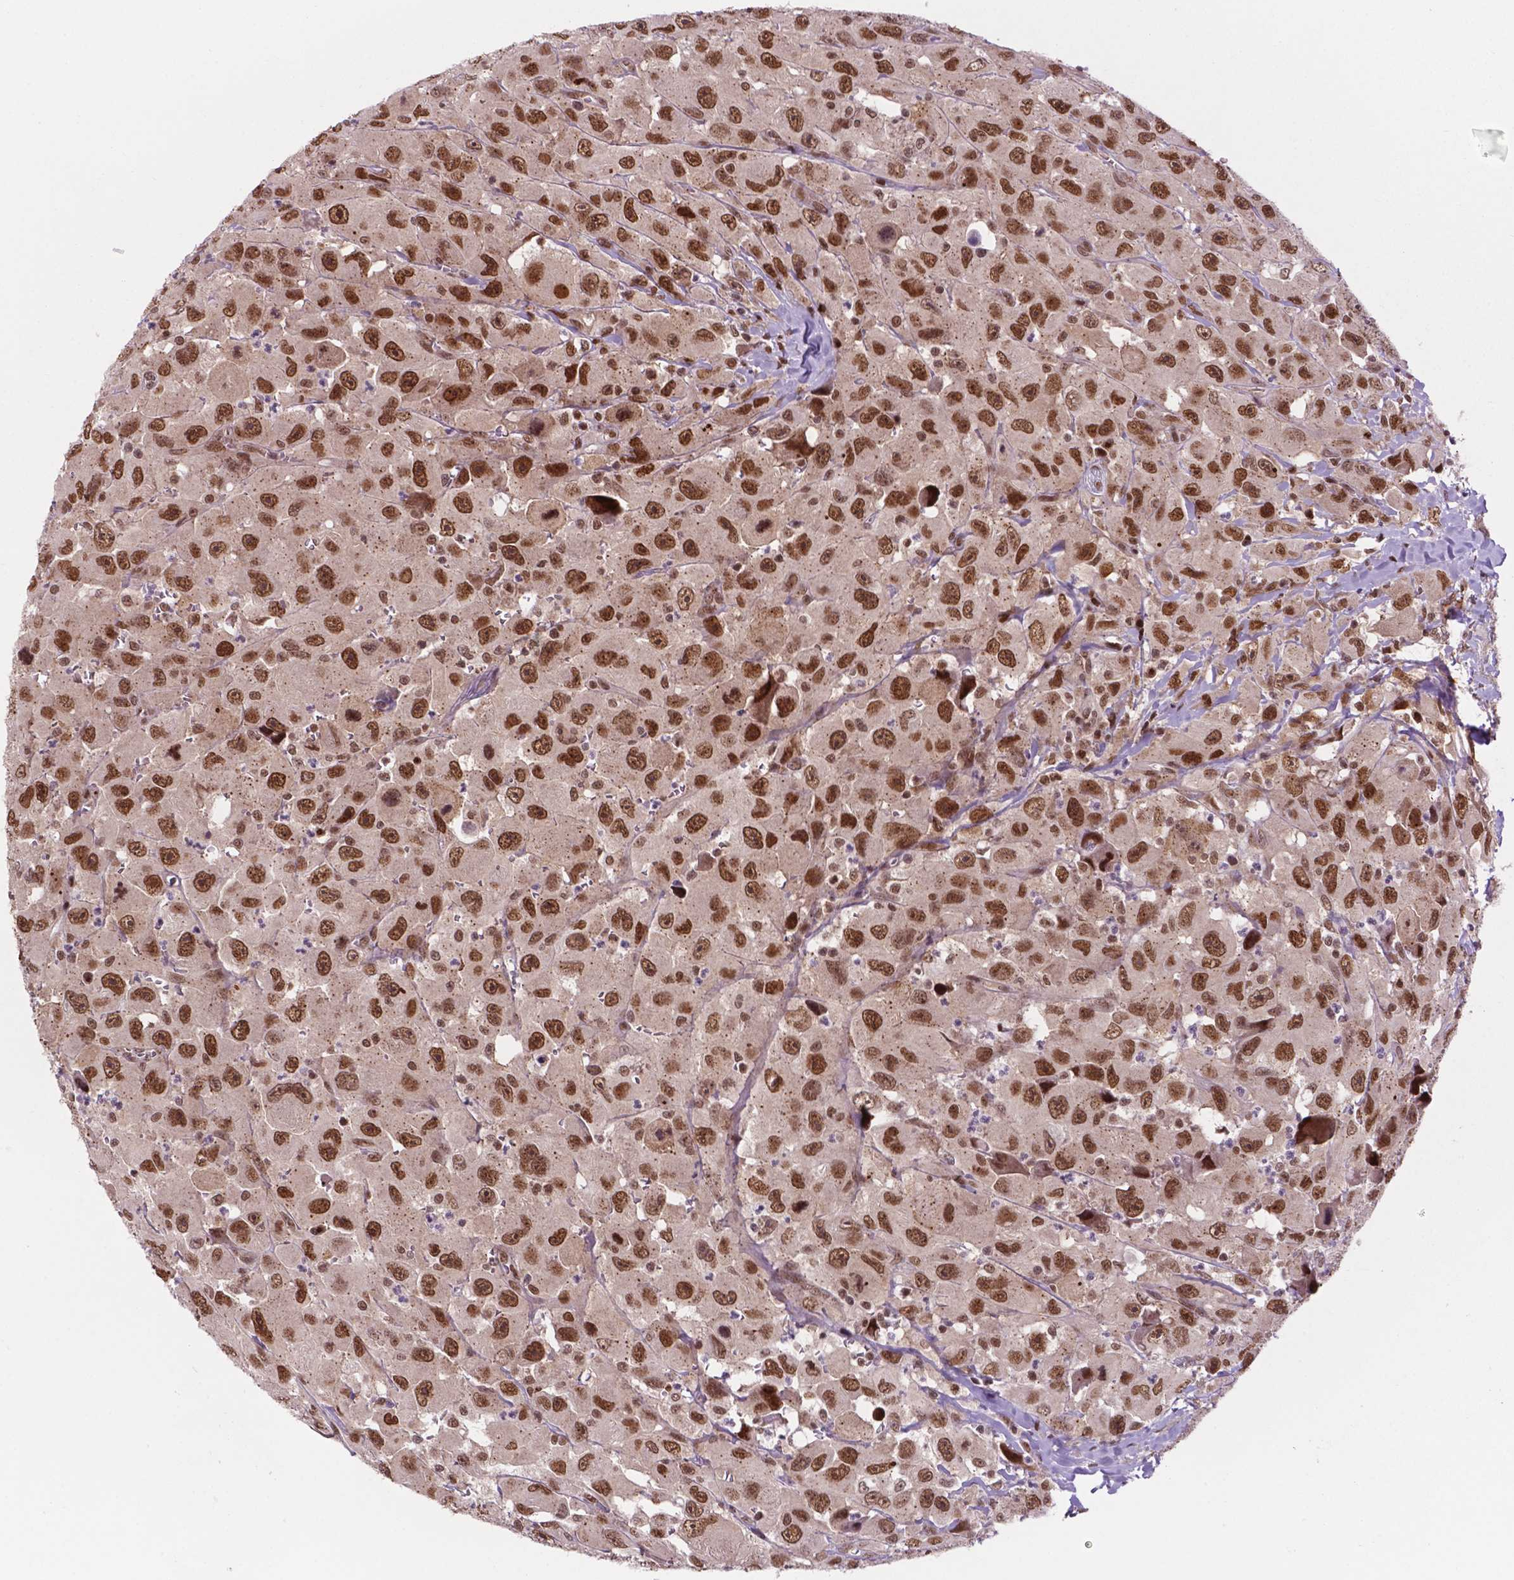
{"staining": {"intensity": "moderate", "quantity": ">75%", "location": "nuclear"}, "tissue": "head and neck cancer", "cell_type": "Tumor cells", "image_type": "cancer", "snomed": [{"axis": "morphology", "description": "Squamous cell carcinoma, NOS"}, {"axis": "morphology", "description": "Squamous cell carcinoma, metastatic, NOS"}, {"axis": "topography", "description": "Oral tissue"}, {"axis": "topography", "description": "Head-Neck"}], "caption": "Head and neck metastatic squamous cell carcinoma stained for a protein (brown) demonstrates moderate nuclear positive staining in approximately >75% of tumor cells.", "gene": "PER2", "patient": {"sex": "female", "age": 85}}